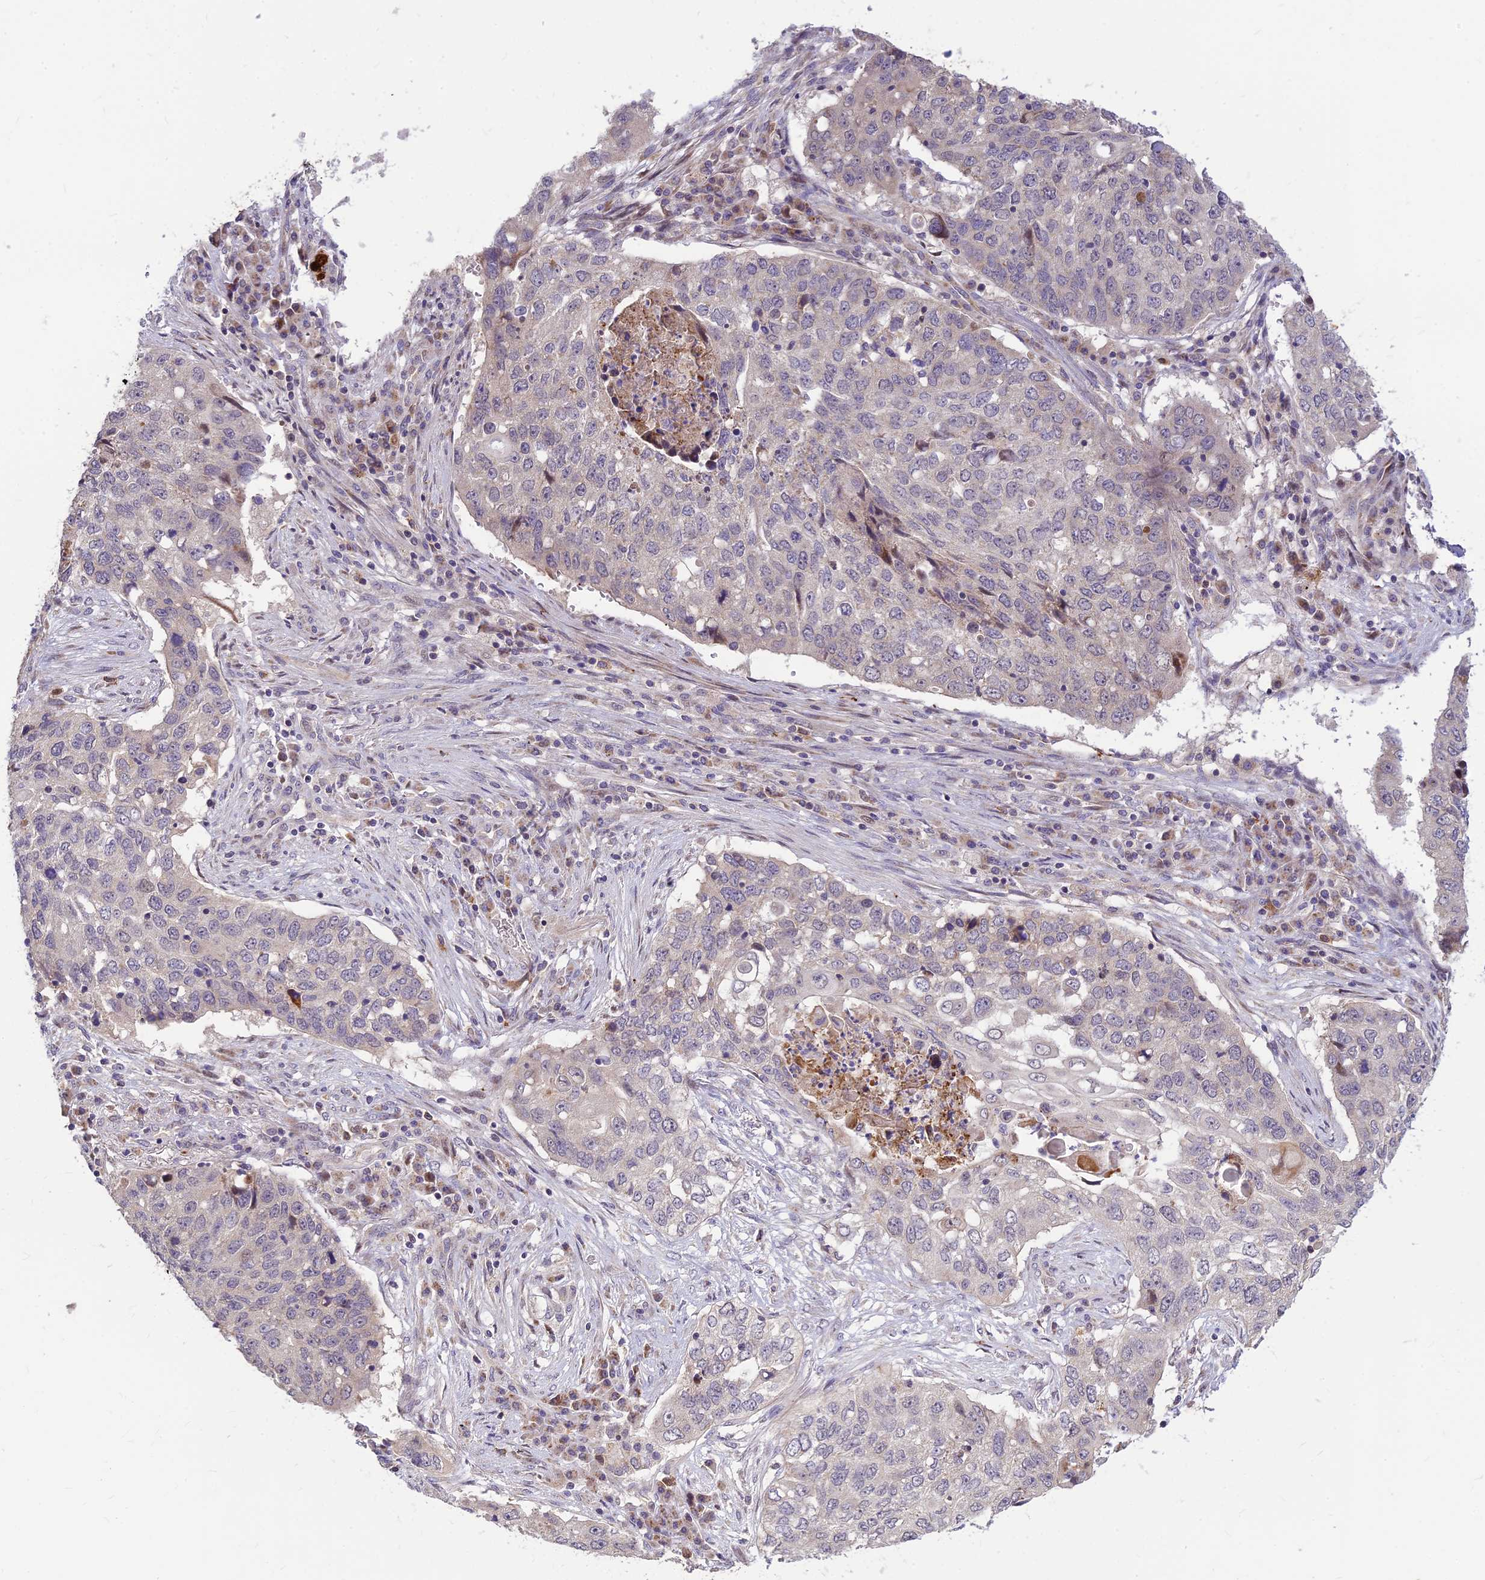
{"staining": {"intensity": "negative", "quantity": "none", "location": "none"}, "tissue": "lung cancer", "cell_type": "Tumor cells", "image_type": "cancer", "snomed": [{"axis": "morphology", "description": "Squamous cell carcinoma, NOS"}, {"axis": "topography", "description": "Lung"}], "caption": "The immunohistochemistry image has no significant expression in tumor cells of lung squamous cell carcinoma tissue.", "gene": "ASPDH", "patient": {"sex": "female", "age": 63}}